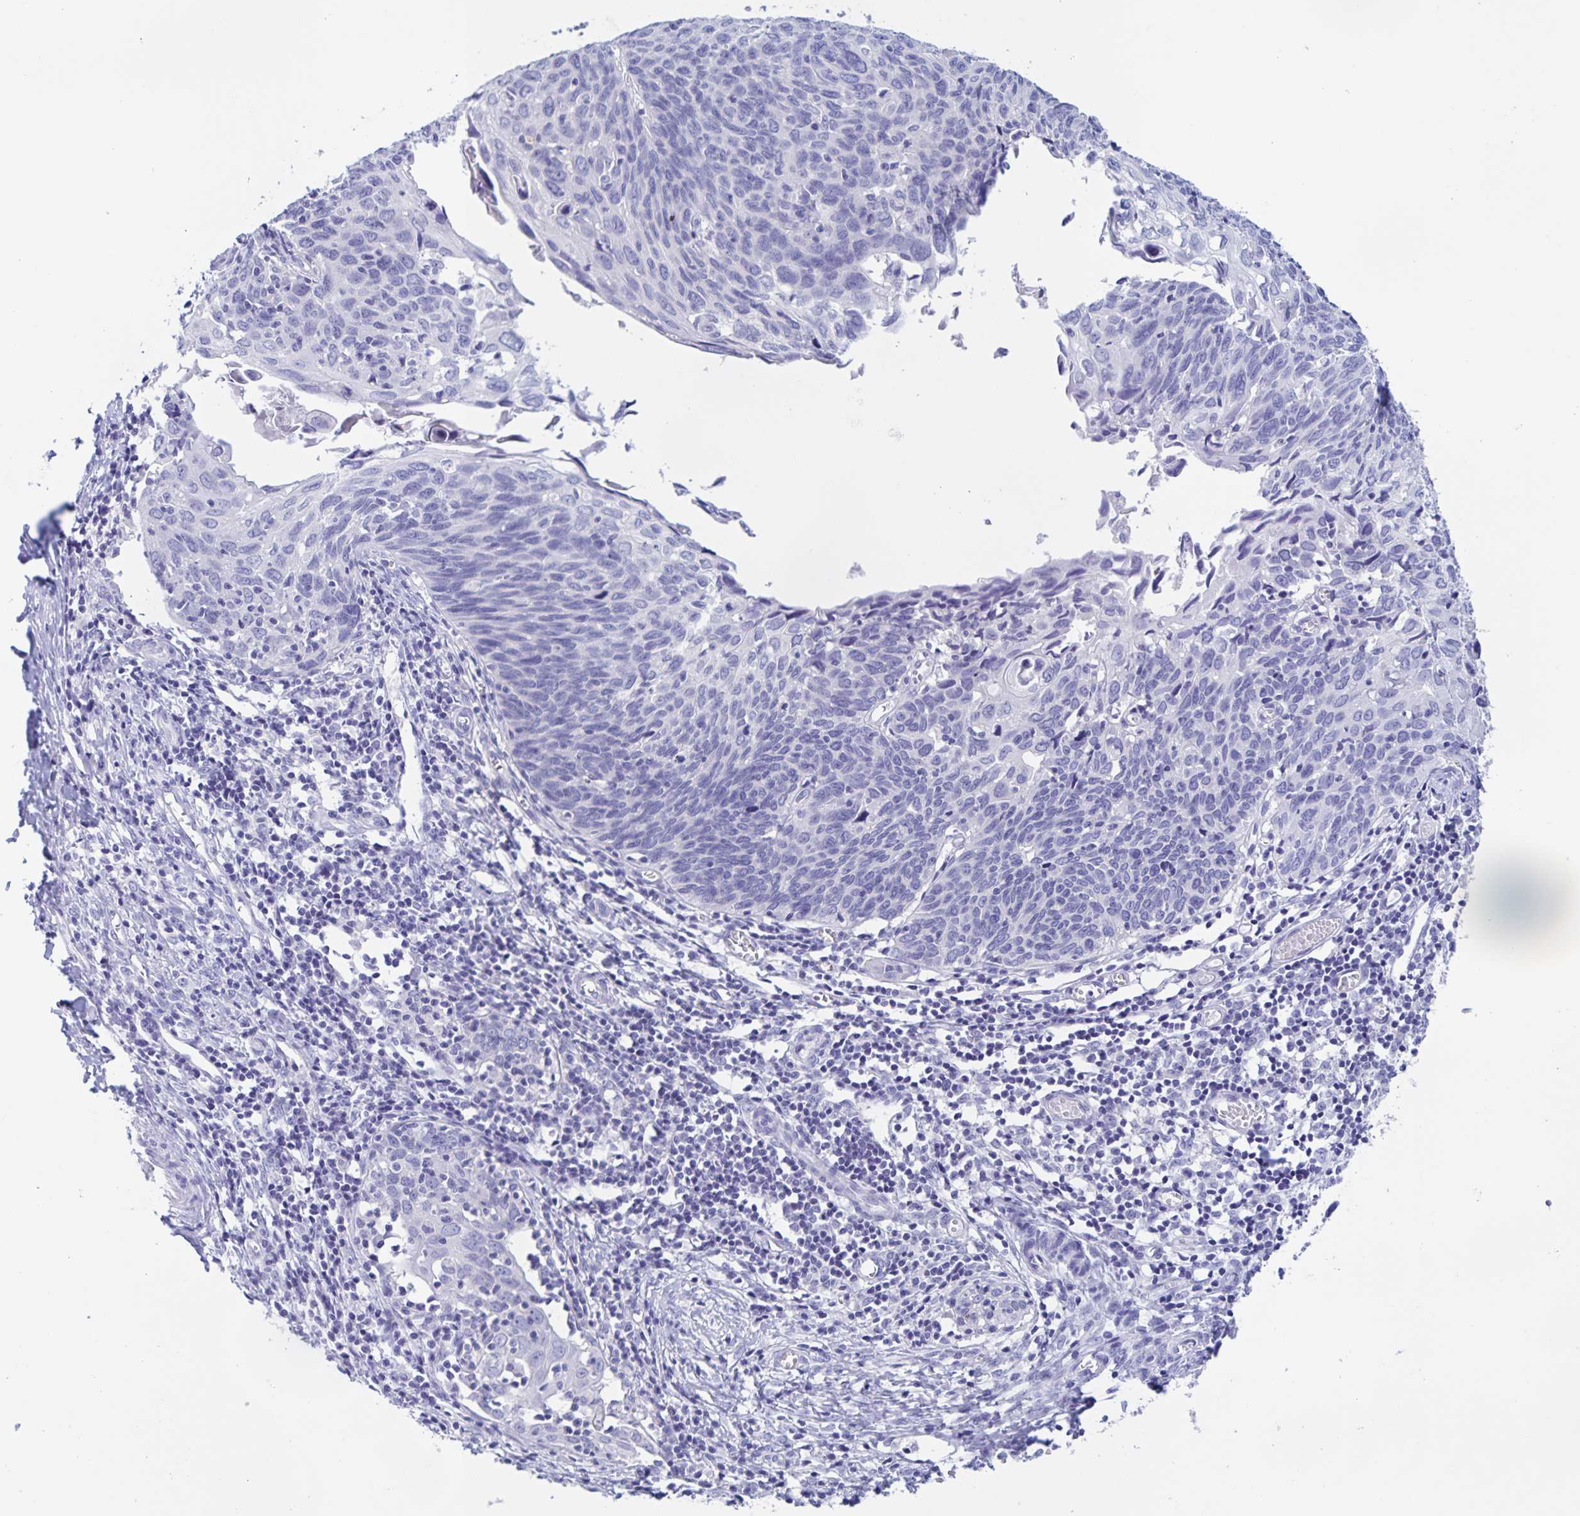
{"staining": {"intensity": "negative", "quantity": "none", "location": "none"}, "tissue": "cervical cancer", "cell_type": "Tumor cells", "image_type": "cancer", "snomed": [{"axis": "morphology", "description": "Squamous cell carcinoma, NOS"}, {"axis": "topography", "description": "Cervix"}], "caption": "Cervical cancer (squamous cell carcinoma) was stained to show a protein in brown. There is no significant expression in tumor cells.", "gene": "CATSPER4", "patient": {"sex": "female", "age": 39}}